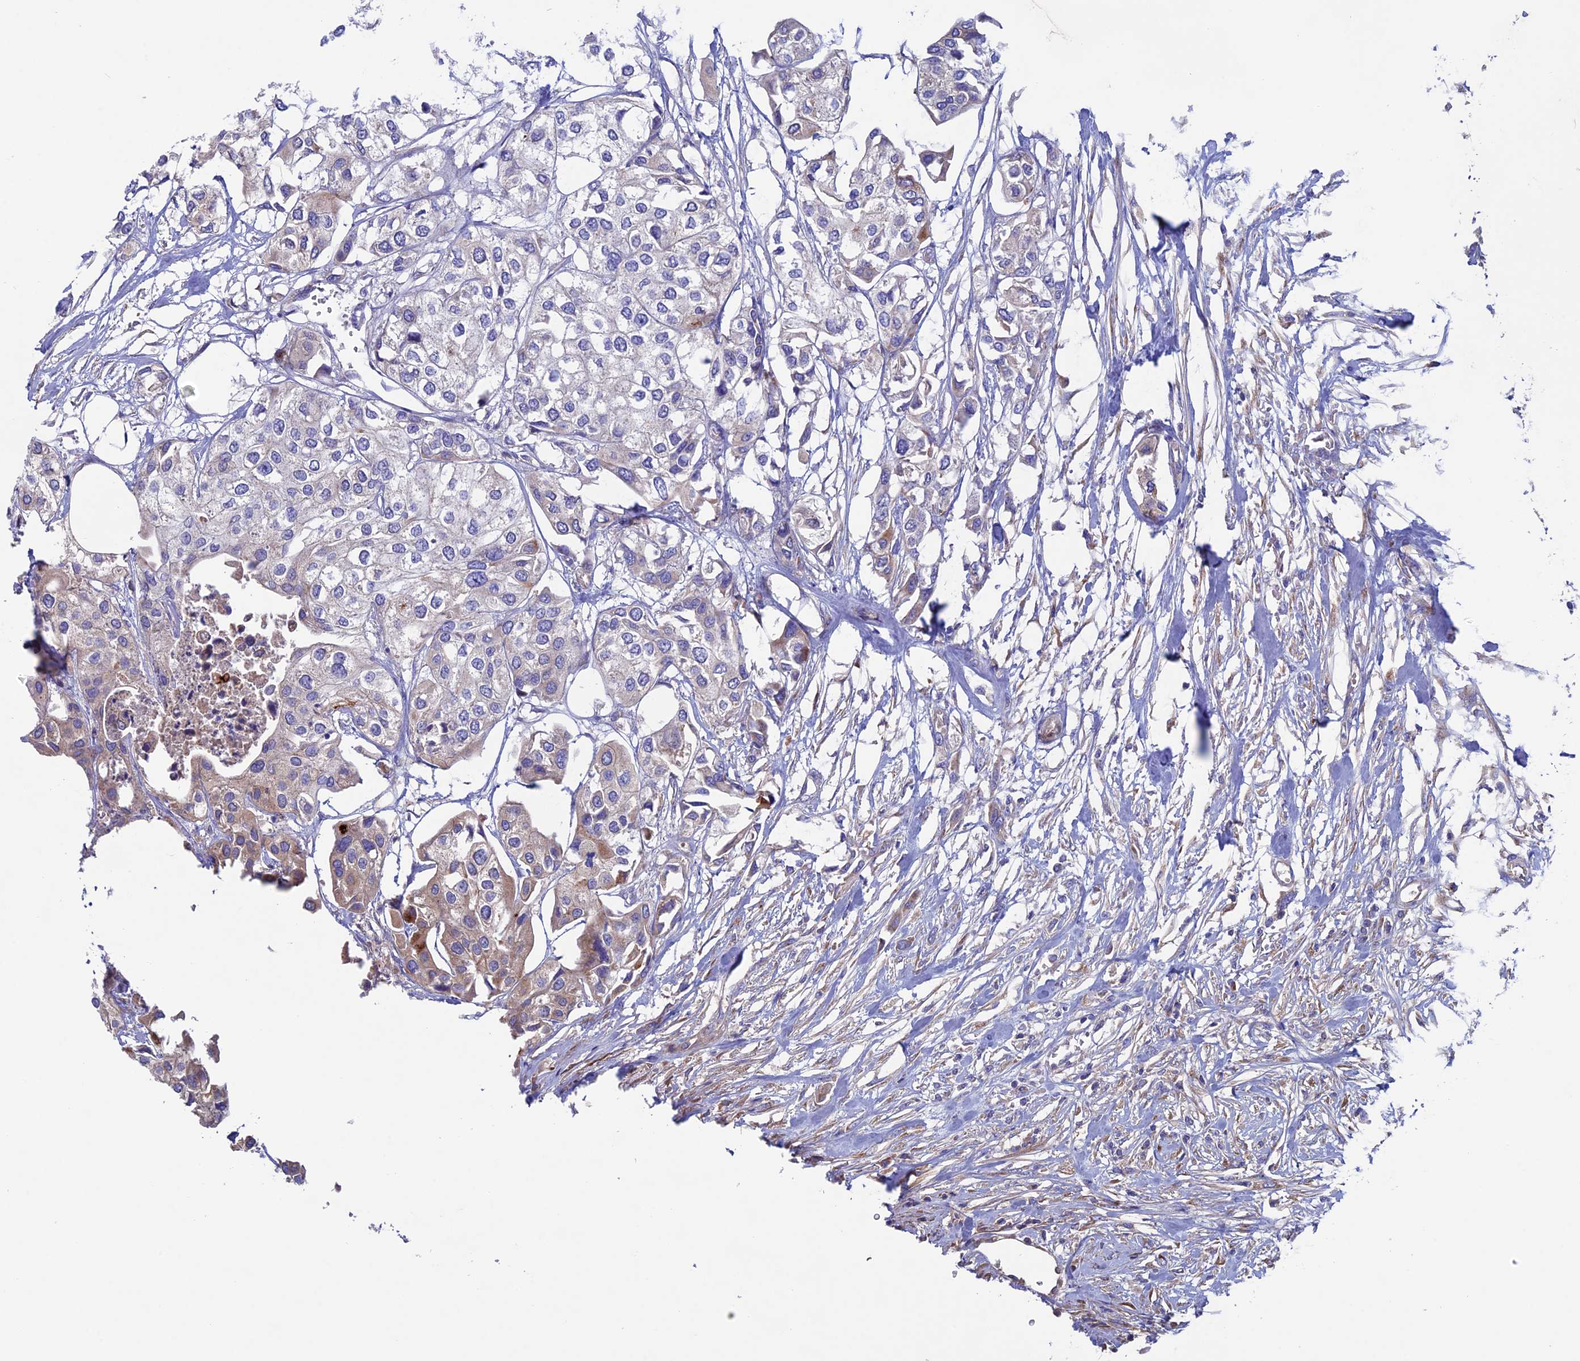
{"staining": {"intensity": "moderate", "quantity": "<25%", "location": "cytoplasmic/membranous"}, "tissue": "urothelial cancer", "cell_type": "Tumor cells", "image_type": "cancer", "snomed": [{"axis": "morphology", "description": "Urothelial carcinoma, High grade"}, {"axis": "topography", "description": "Urinary bladder"}], "caption": "Immunohistochemical staining of urothelial cancer shows low levels of moderate cytoplasmic/membranous protein positivity in approximately <25% of tumor cells.", "gene": "SLC15A5", "patient": {"sex": "male", "age": 64}}